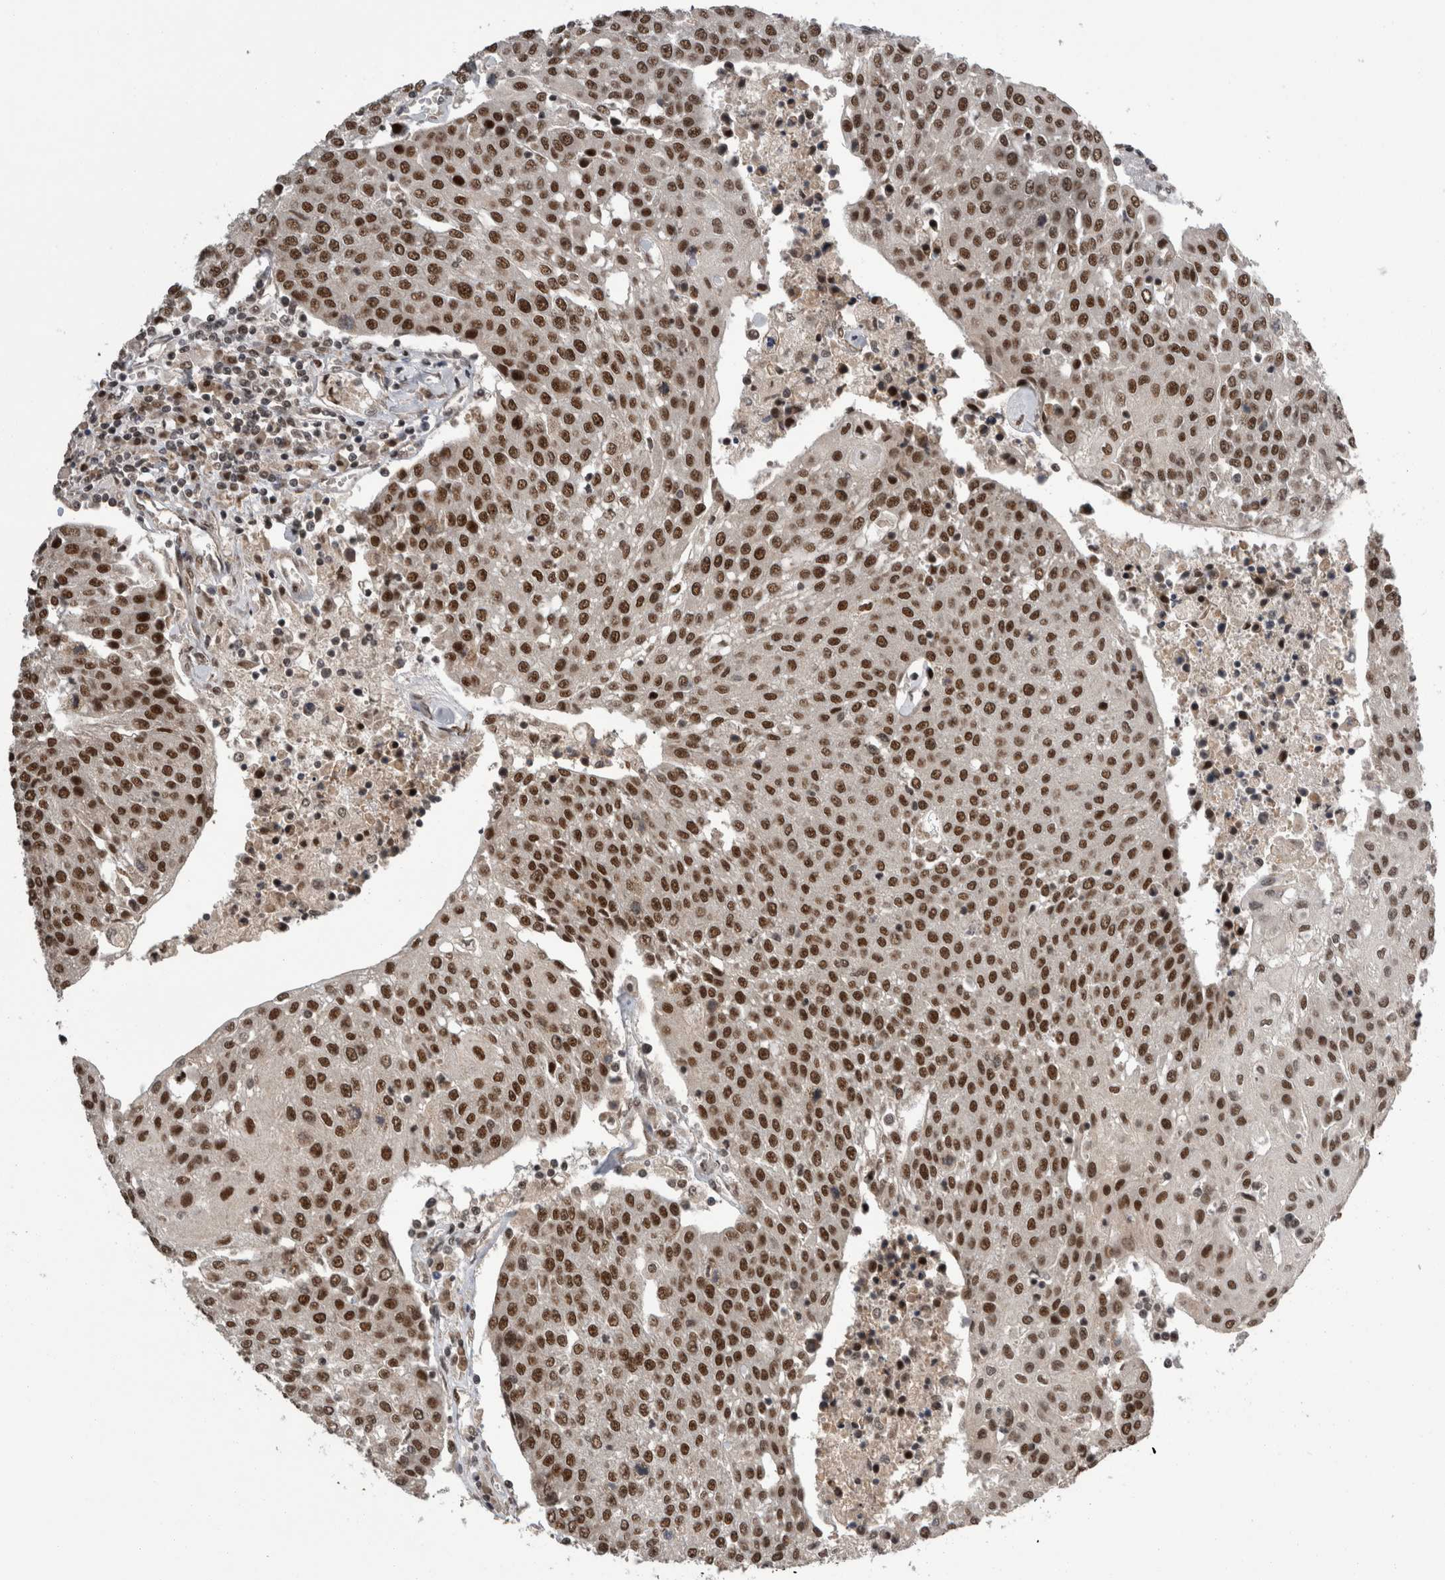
{"staining": {"intensity": "strong", "quantity": ">75%", "location": "nuclear"}, "tissue": "urothelial cancer", "cell_type": "Tumor cells", "image_type": "cancer", "snomed": [{"axis": "morphology", "description": "Urothelial carcinoma, High grade"}, {"axis": "topography", "description": "Urinary bladder"}], "caption": "Immunohistochemical staining of urothelial cancer exhibits high levels of strong nuclear protein staining in about >75% of tumor cells.", "gene": "CPSF2", "patient": {"sex": "female", "age": 85}}